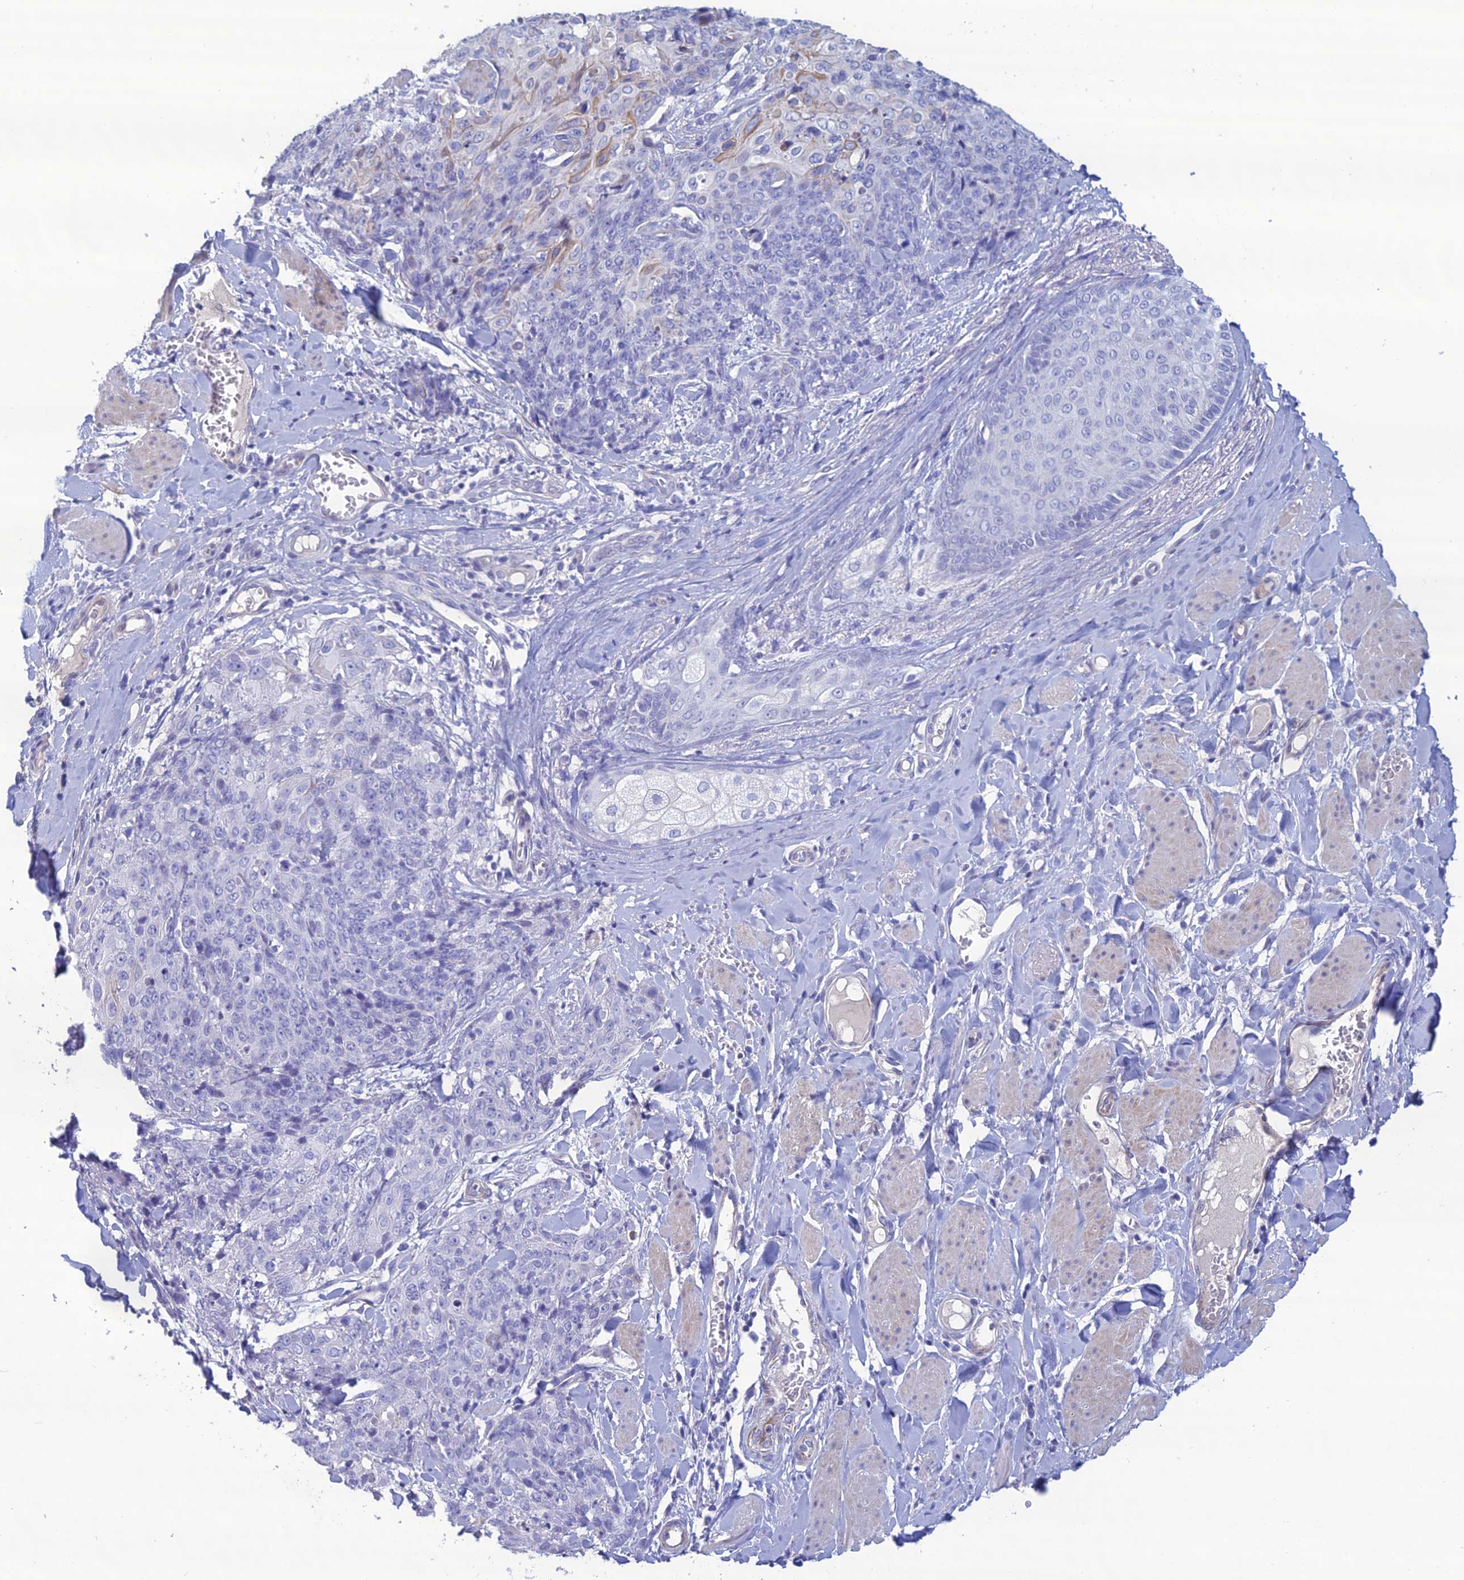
{"staining": {"intensity": "negative", "quantity": "none", "location": "none"}, "tissue": "skin cancer", "cell_type": "Tumor cells", "image_type": "cancer", "snomed": [{"axis": "morphology", "description": "Squamous cell carcinoma, NOS"}, {"axis": "topography", "description": "Skin"}, {"axis": "topography", "description": "Vulva"}], "caption": "This is an immunohistochemistry (IHC) photomicrograph of squamous cell carcinoma (skin). There is no positivity in tumor cells.", "gene": "OR56B1", "patient": {"sex": "female", "age": 85}}